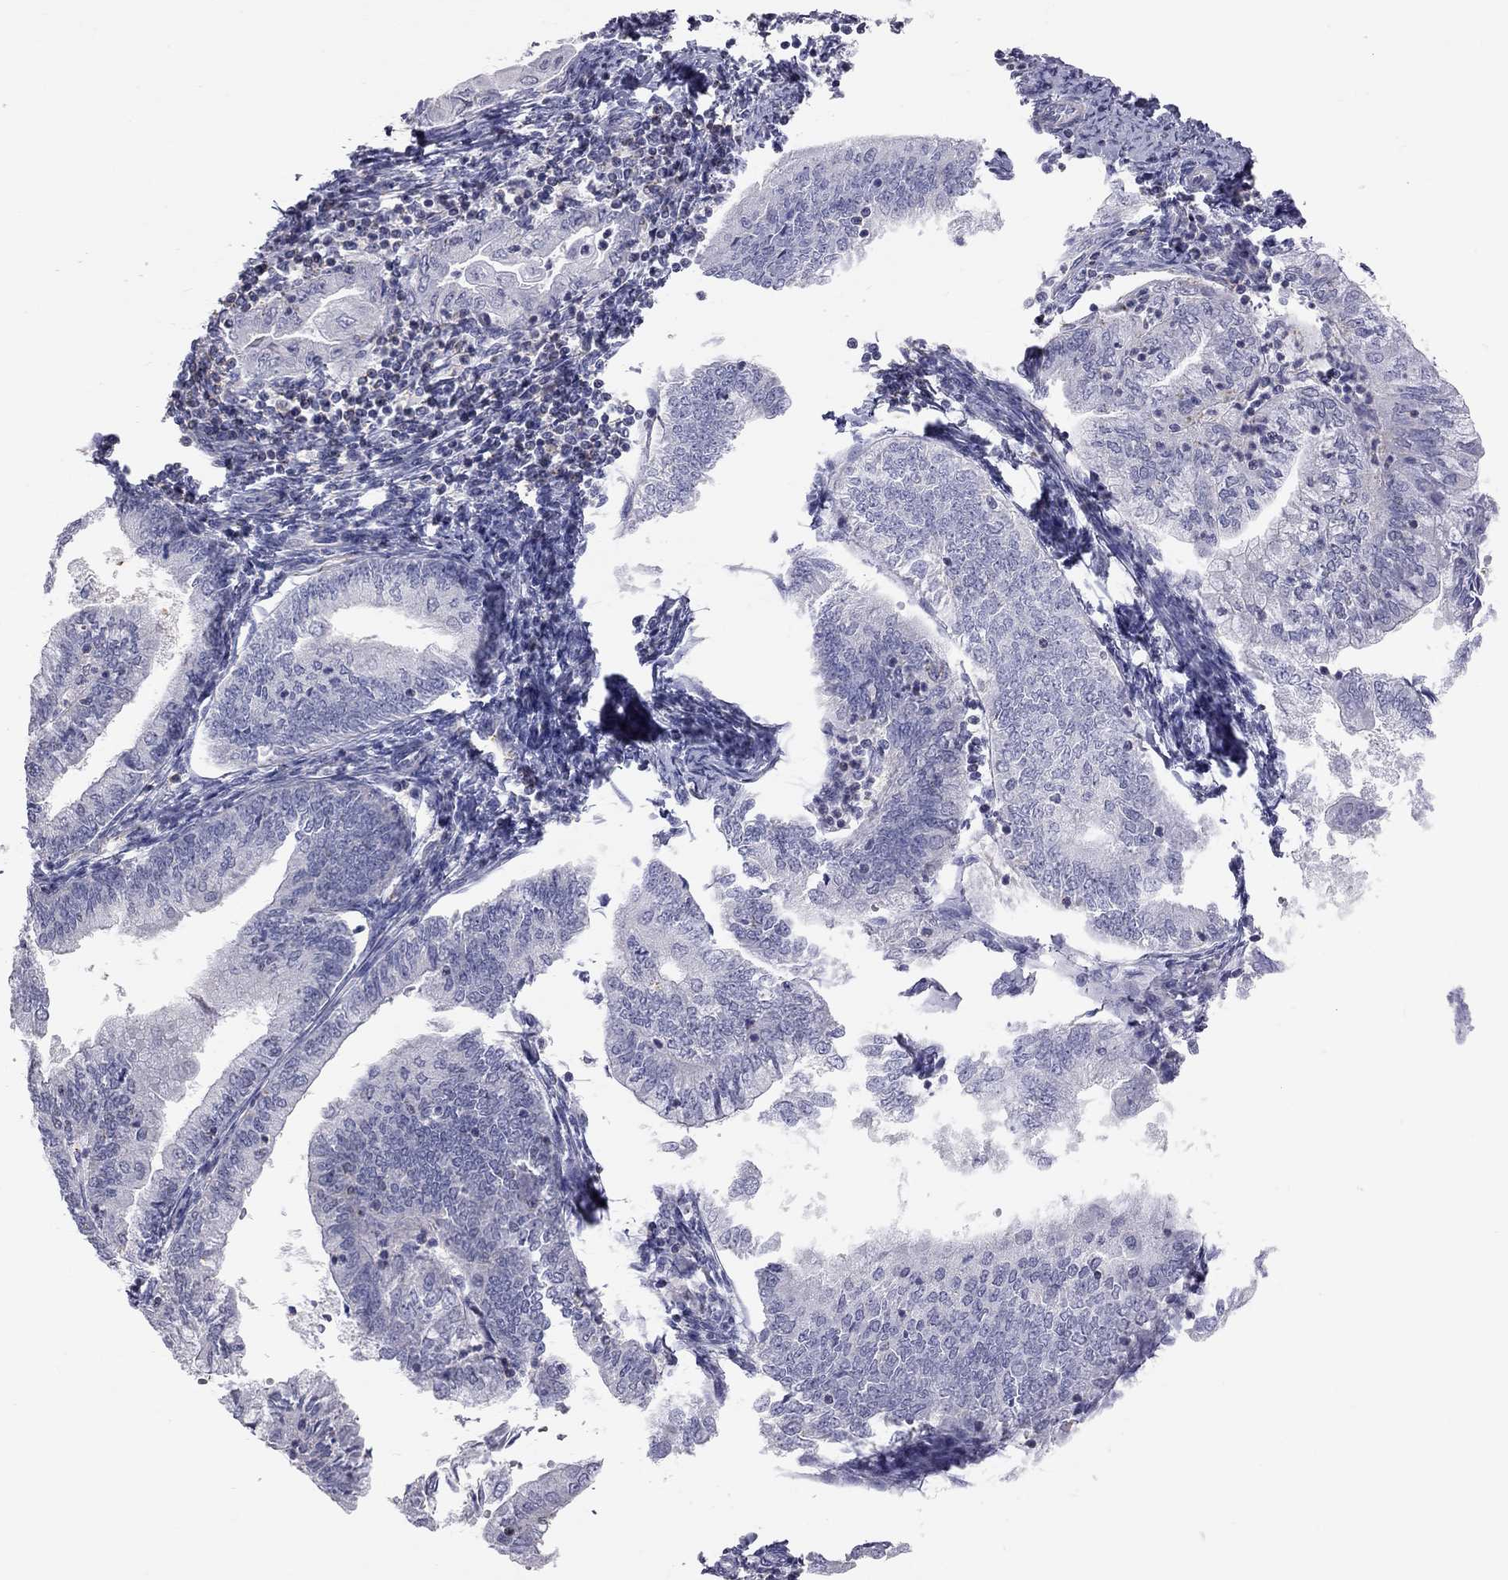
{"staining": {"intensity": "negative", "quantity": "none", "location": "none"}, "tissue": "endometrial cancer", "cell_type": "Tumor cells", "image_type": "cancer", "snomed": [{"axis": "morphology", "description": "Adenocarcinoma, NOS"}, {"axis": "topography", "description": "Endometrium"}], "caption": "Endometrial adenocarcinoma was stained to show a protein in brown. There is no significant expression in tumor cells. The staining is performed using DAB brown chromogen with nuclei counter-stained in using hematoxylin.", "gene": "ADCYAP1", "patient": {"sex": "female", "age": 55}}